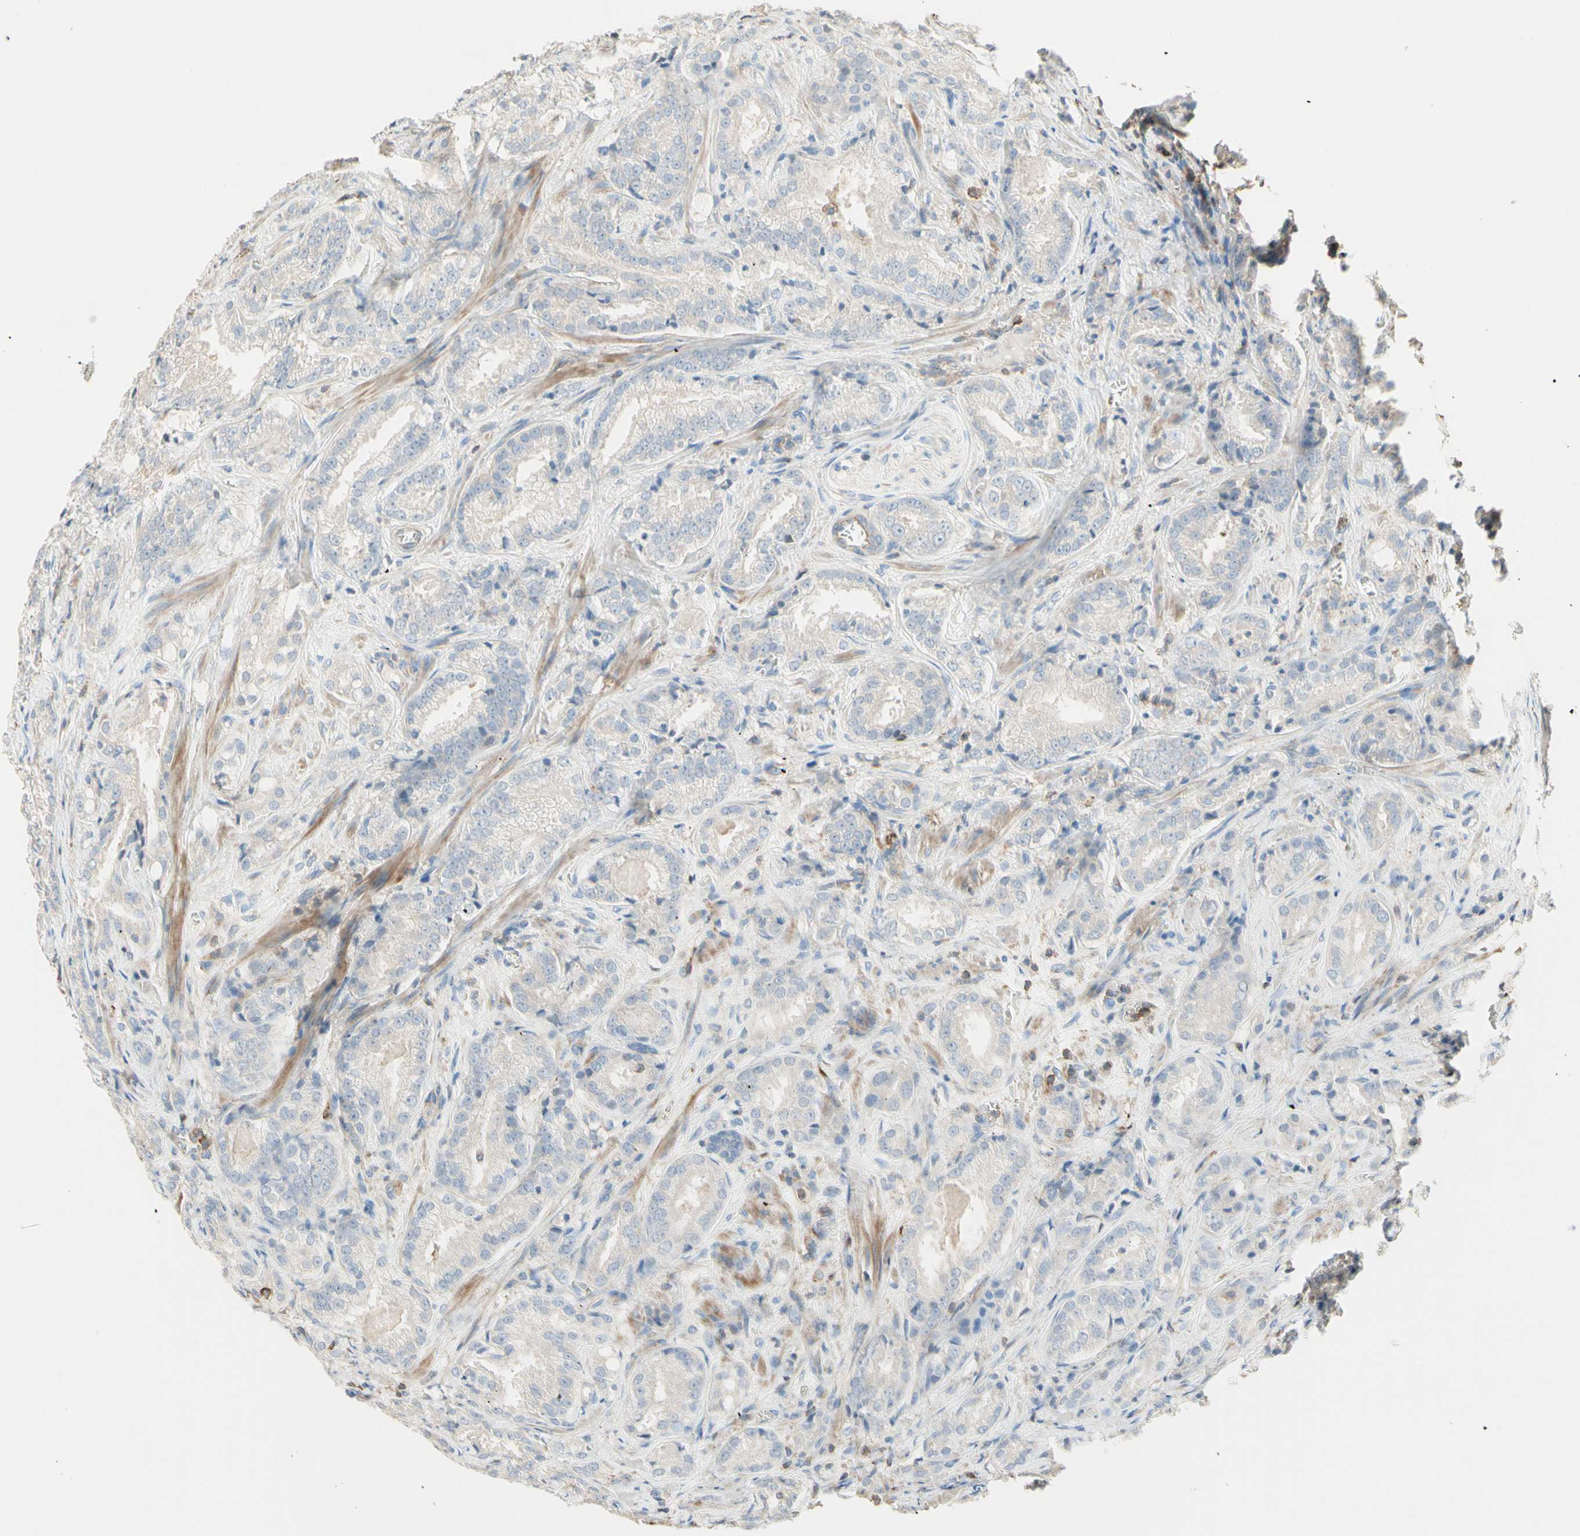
{"staining": {"intensity": "weak", "quantity": "25%-75%", "location": "cytoplasmic/membranous"}, "tissue": "prostate cancer", "cell_type": "Tumor cells", "image_type": "cancer", "snomed": [{"axis": "morphology", "description": "Adenocarcinoma, High grade"}, {"axis": "topography", "description": "Prostate"}], "caption": "This image displays immunohistochemistry (IHC) staining of prostate adenocarcinoma (high-grade), with low weak cytoplasmic/membranous staining in about 25%-75% of tumor cells.", "gene": "SEMA4C", "patient": {"sex": "male", "age": 64}}